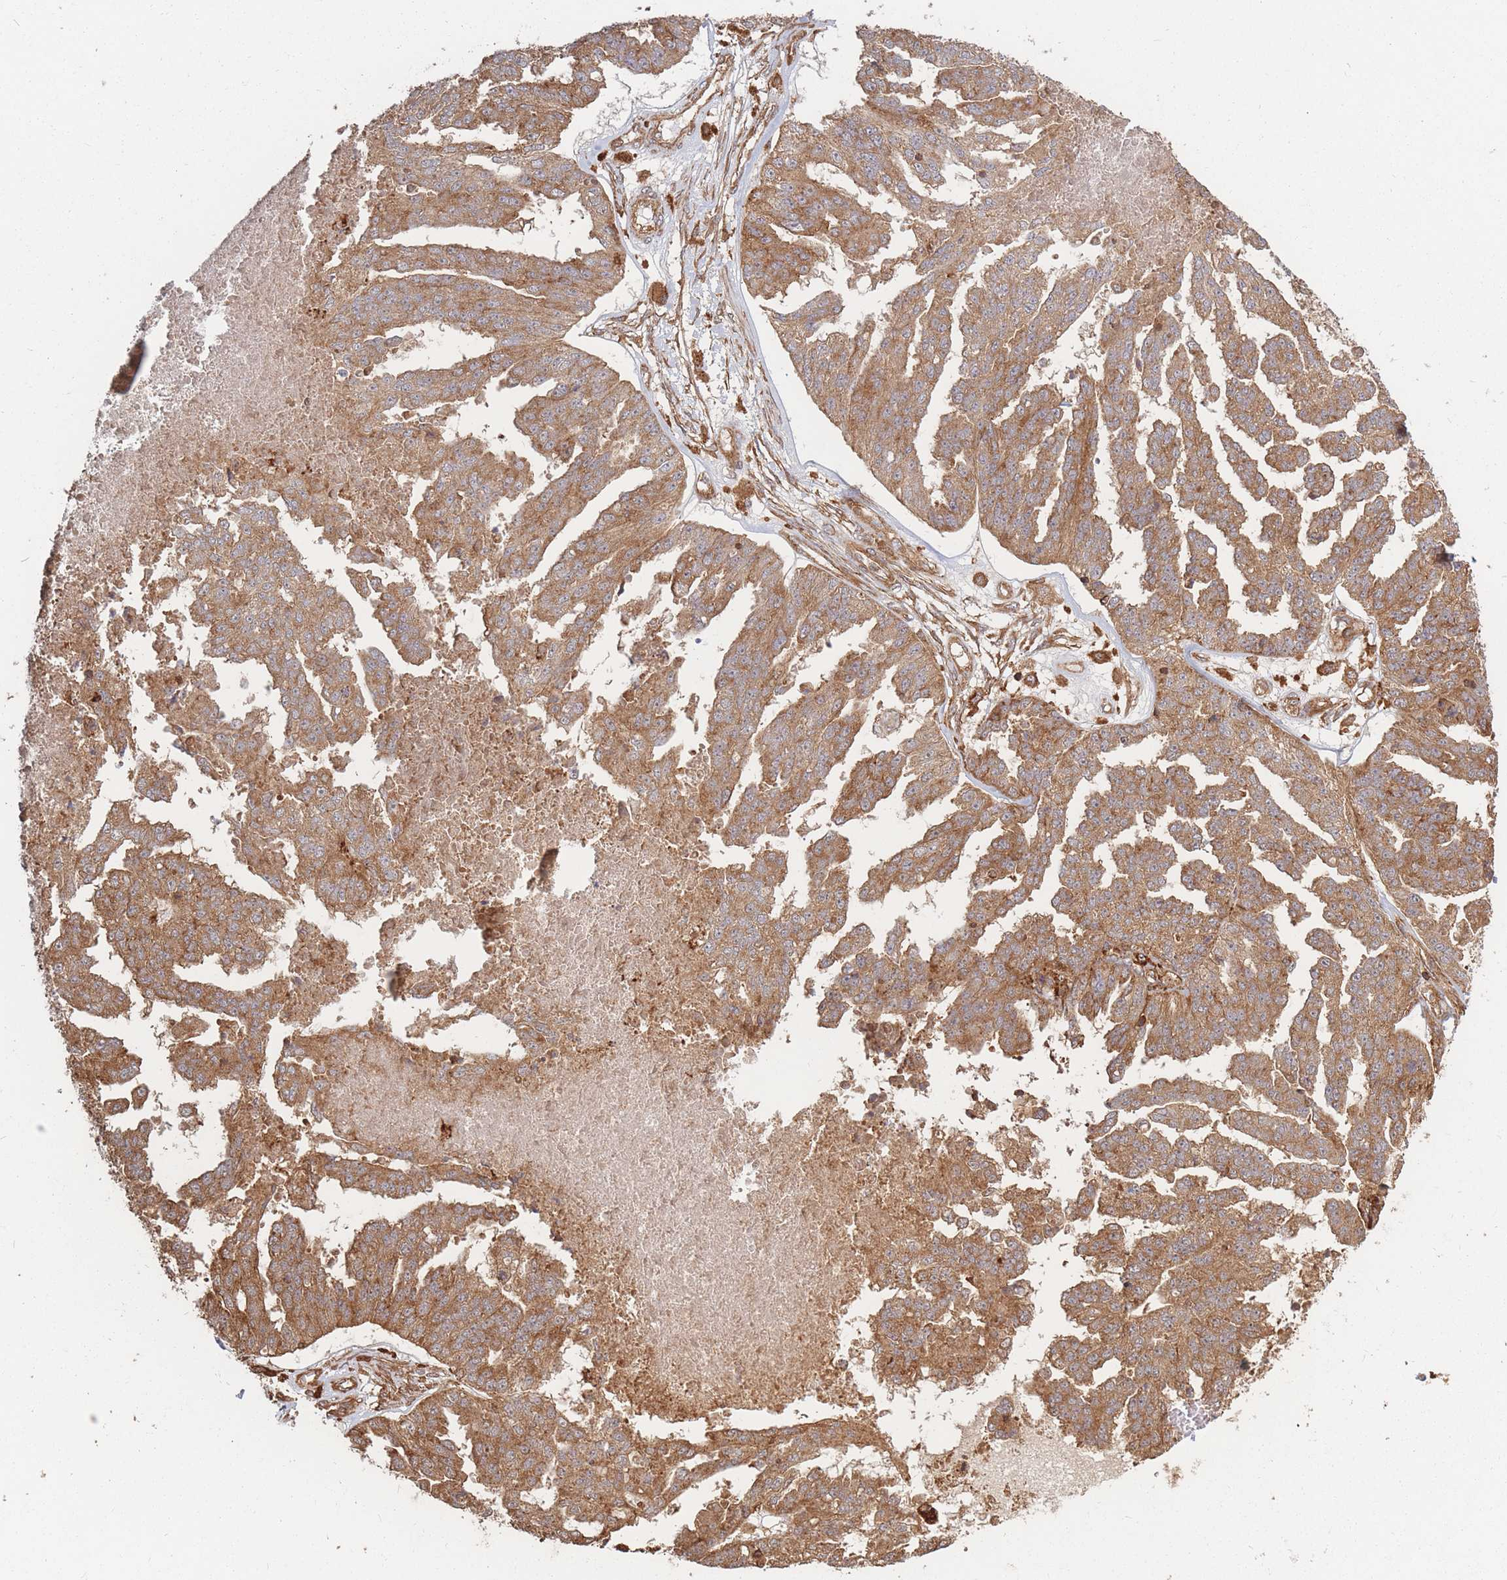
{"staining": {"intensity": "moderate", "quantity": ">75%", "location": "cytoplasmic/membranous"}, "tissue": "ovarian cancer", "cell_type": "Tumor cells", "image_type": "cancer", "snomed": [{"axis": "morphology", "description": "Cystadenocarcinoma, serous, NOS"}, {"axis": "topography", "description": "Ovary"}], "caption": "Ovarian cancer stained with a brown dye reveals moderate cytoplasmic/membranous positive positivity in about >75% of tumor cells.", "gene": "RASSF2", "patient": {"sex": "female", "age": 58}}